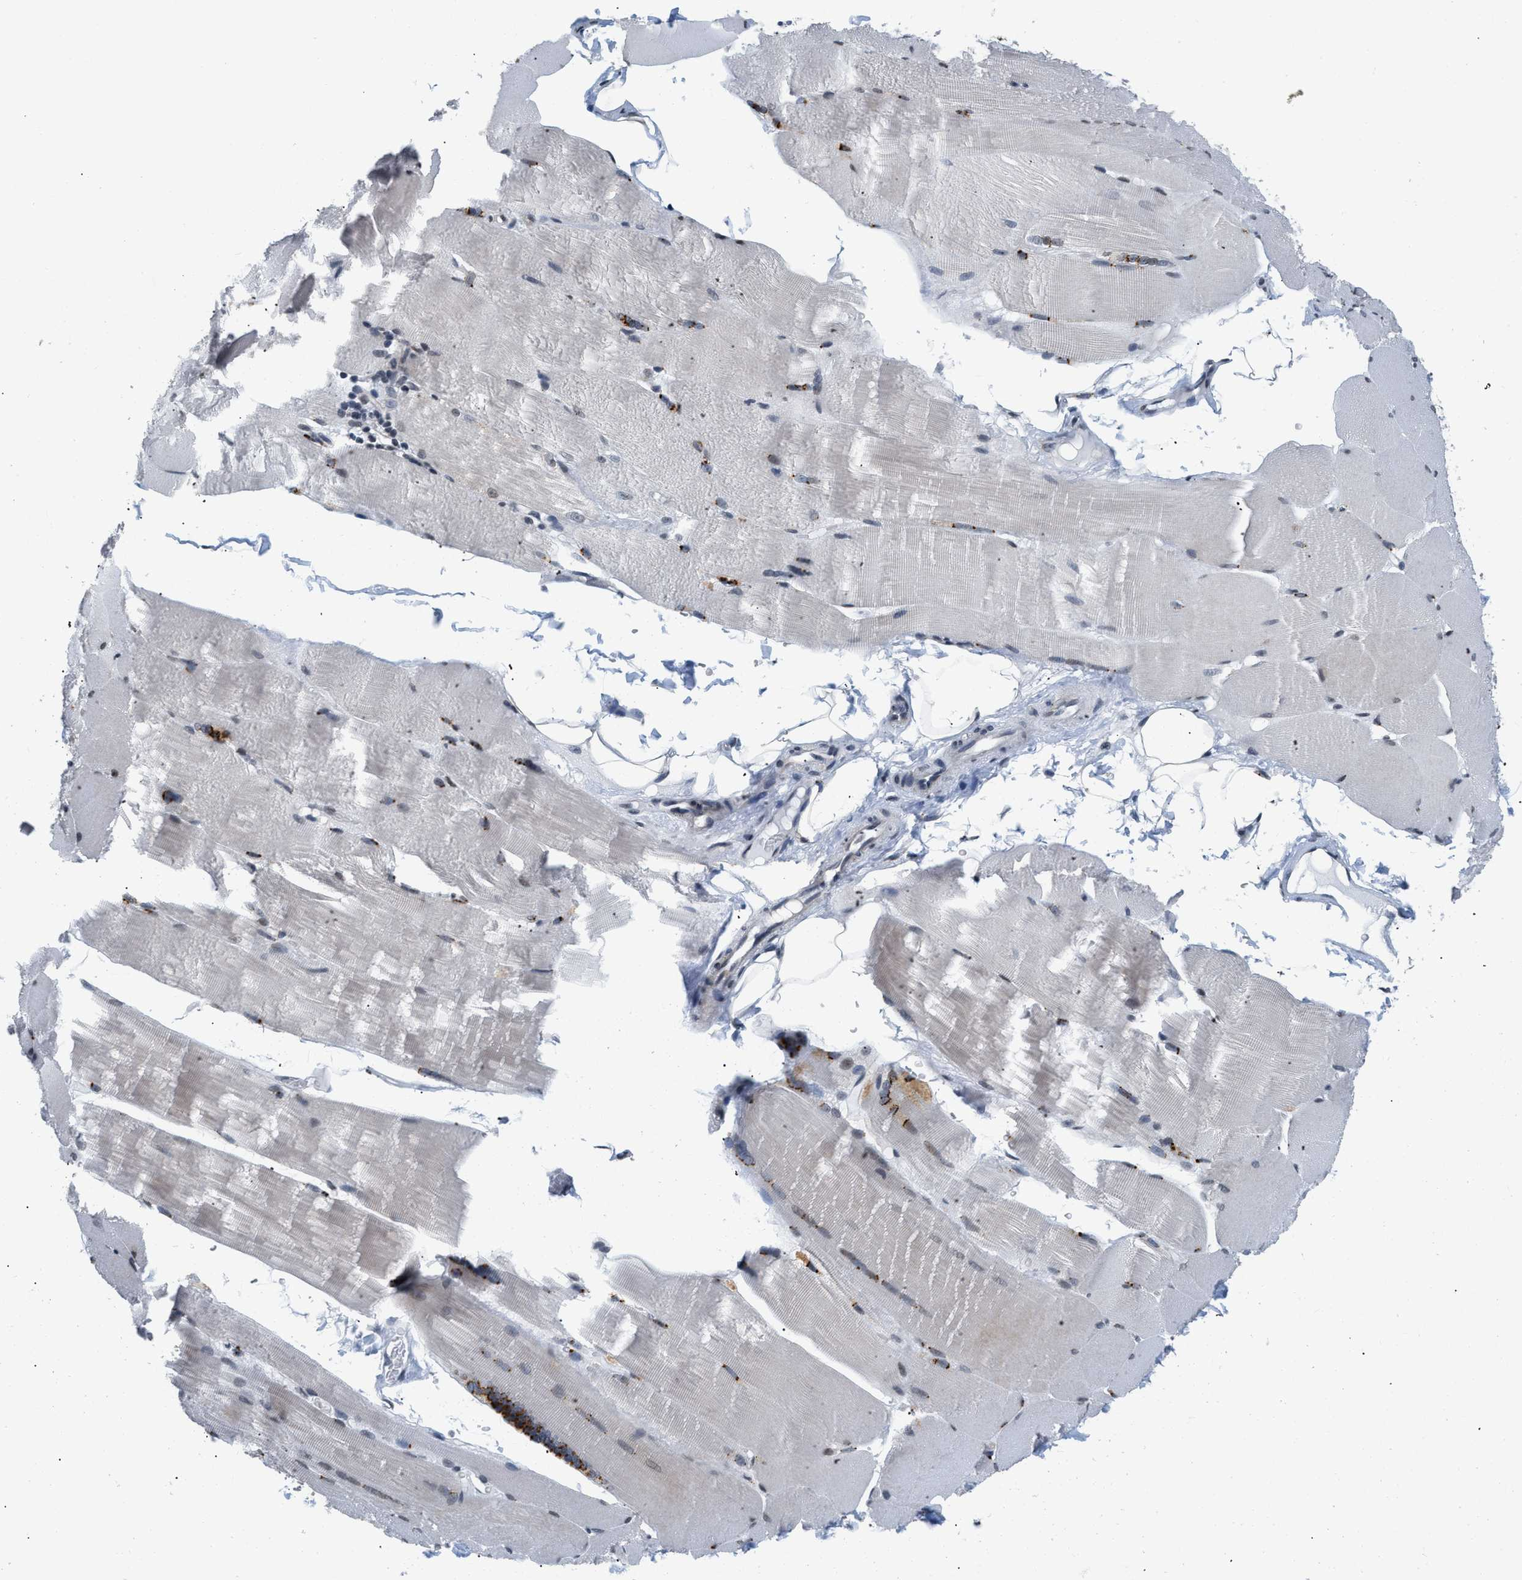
{"staining": {"intensity": "moderate", "quantity": "<25%", "location": "cytoplasmic/membranous"}, "tissue": "skeletal muscle", "cell_type": "Myocytes", "image_type": "normal", "snomed": [{"axis": "morphology", "description": "Normal tissue, NOS"}, {"axis": "topography", "description": "Skin"}, {"axis": "topography", "description": "Skeletal muscle"}], "caption": "Brown immunohistochemical staining in unremarkable human skeletal muscle displays moderate cytoplasmic/membranous positivity in about <25% of myocytes.", "gene": "RAF1", "patient": {"sex": "male", "age": 83}}